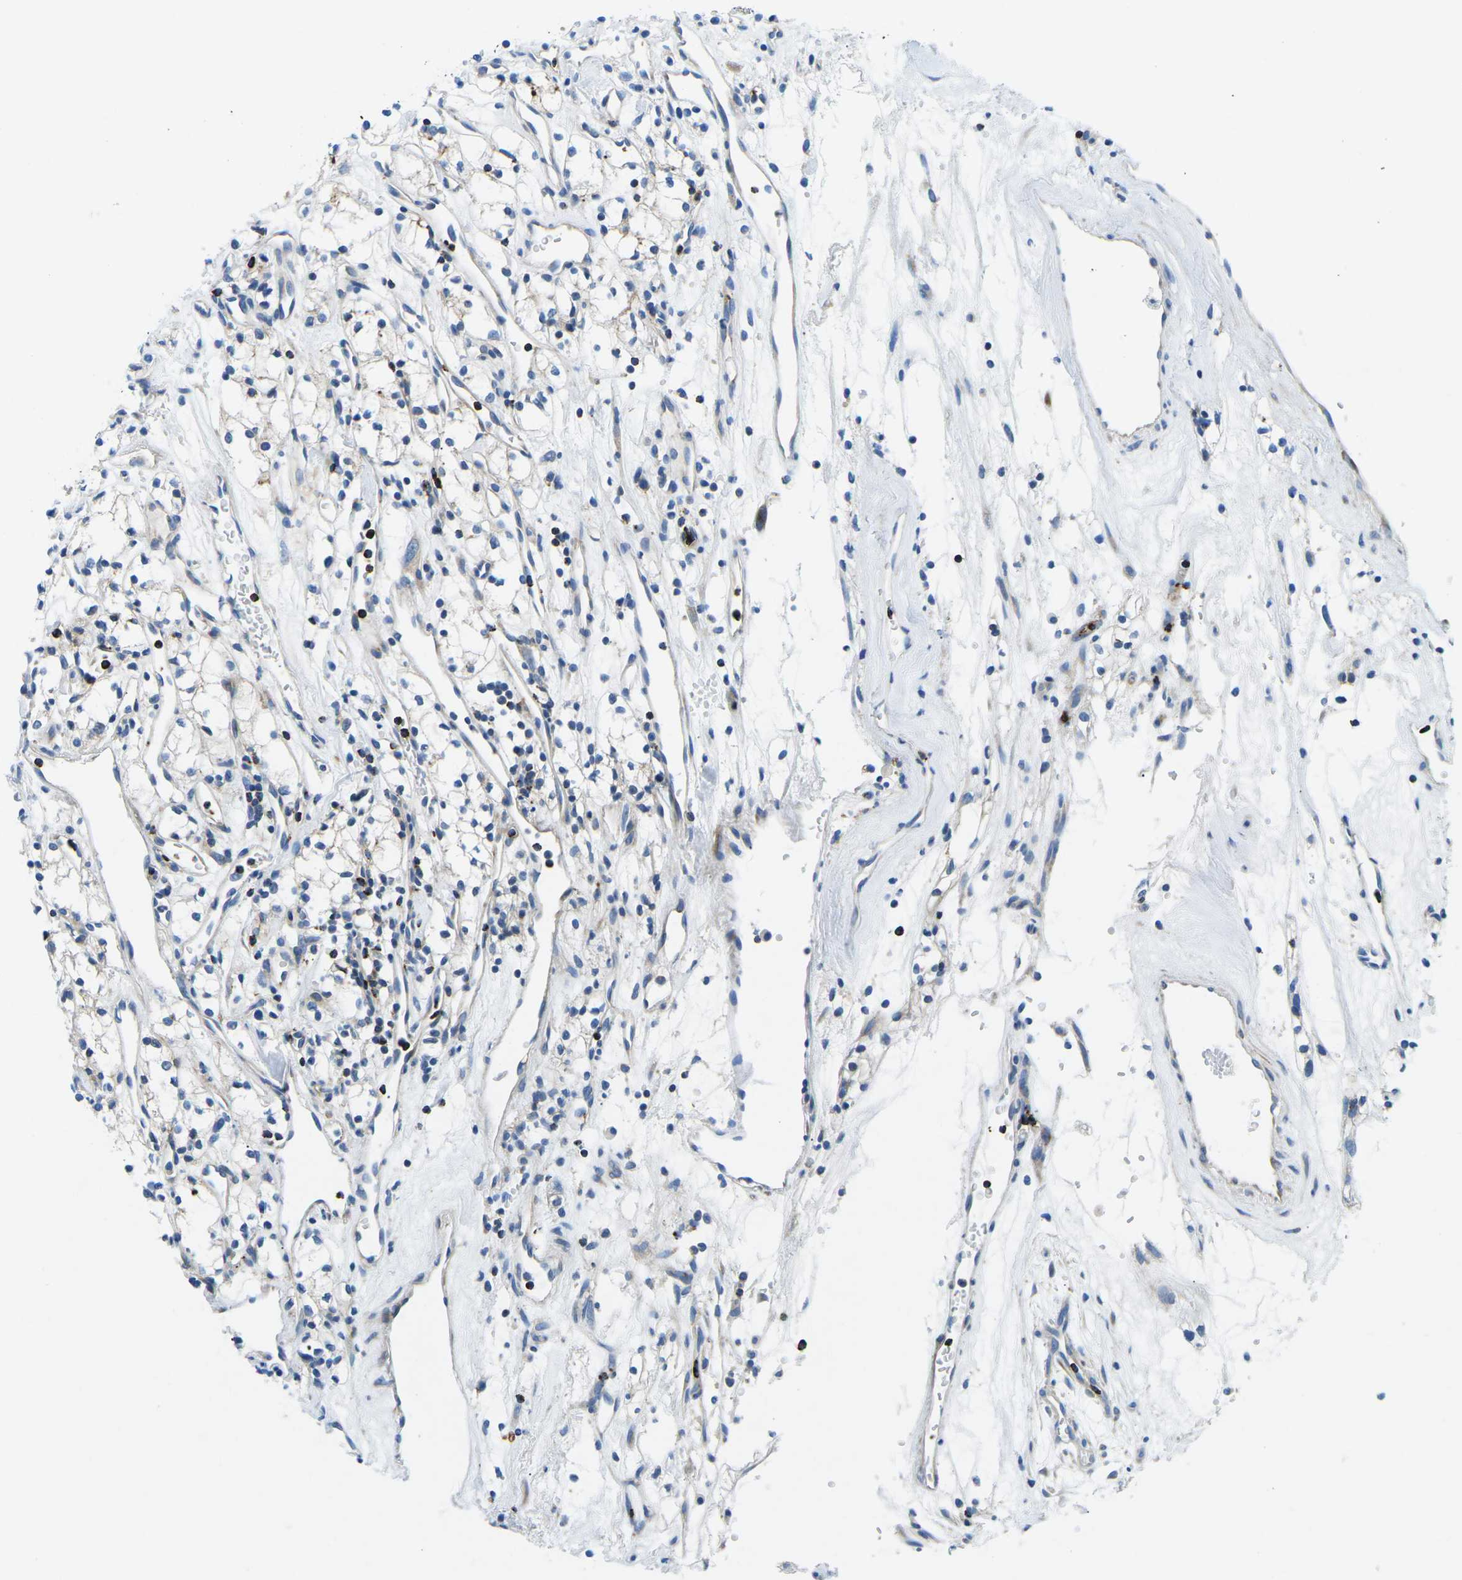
{"staining": {"intensity": "negative", "quantity": "none", "location": "none"}, "tissue": "renal cancer", "cell_type": "Tumor cells", "image_type": "cancer", "snomed": [{"axis": "morphology", "description": "Adenocarcinoma, NOS"}, {"axis": "topography", "description": "Kidney"}], "caption": "High power microscopy photomicrograph of an immunohistochemistry photomicrograph of renal cancer, revealing no significant positivity in tumor cells. The staining is performed using DAB brown chromogen with nuclei counter-stained in using hematoxylin.", "gene": "MC4R", "patient": {"sex": "male", "age": 59}}